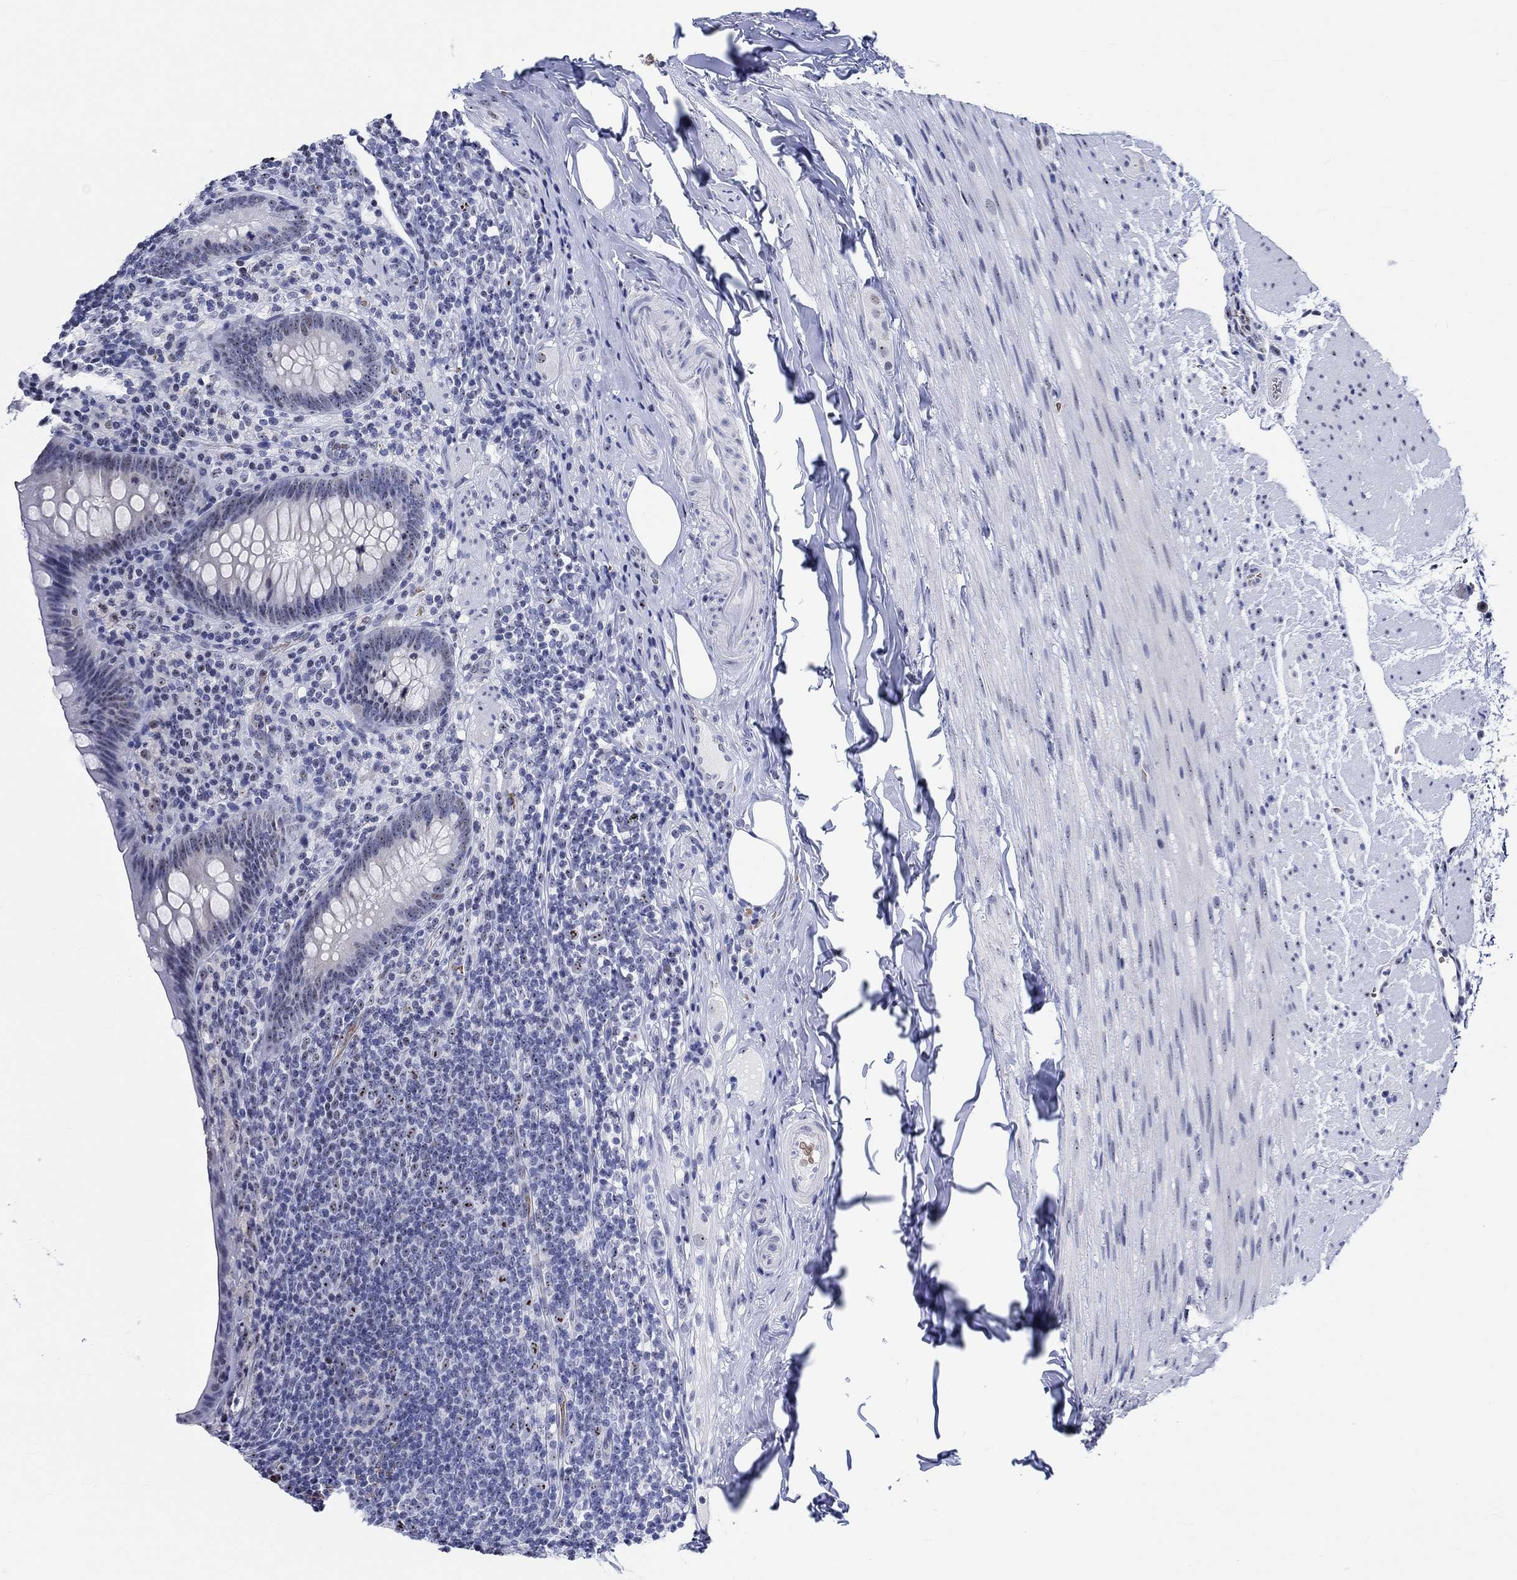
{"staining": {"intensity": "moderate", "quantity": "25%-75%", "location": "nuclear"}, "tissue": "appendix", "cell_type": "Glandular cells", "image_type": "normal", "snomed": [{"axis": "morphology", "description": "Normal tissue, NOS"}, {"axis": "topography", "description": "Appendix"}], "caption": "Glandular cells show medium levels of moderate nuclear positivity in approximately 25%-75% of cells in unremarkable appendix. (DAB (3,3'-diaminobenzidine) = brown stain, brightfield microscopy at high magnification).", "gene": "ZNF446", "patient": {"sex": "male", "age": 47}}